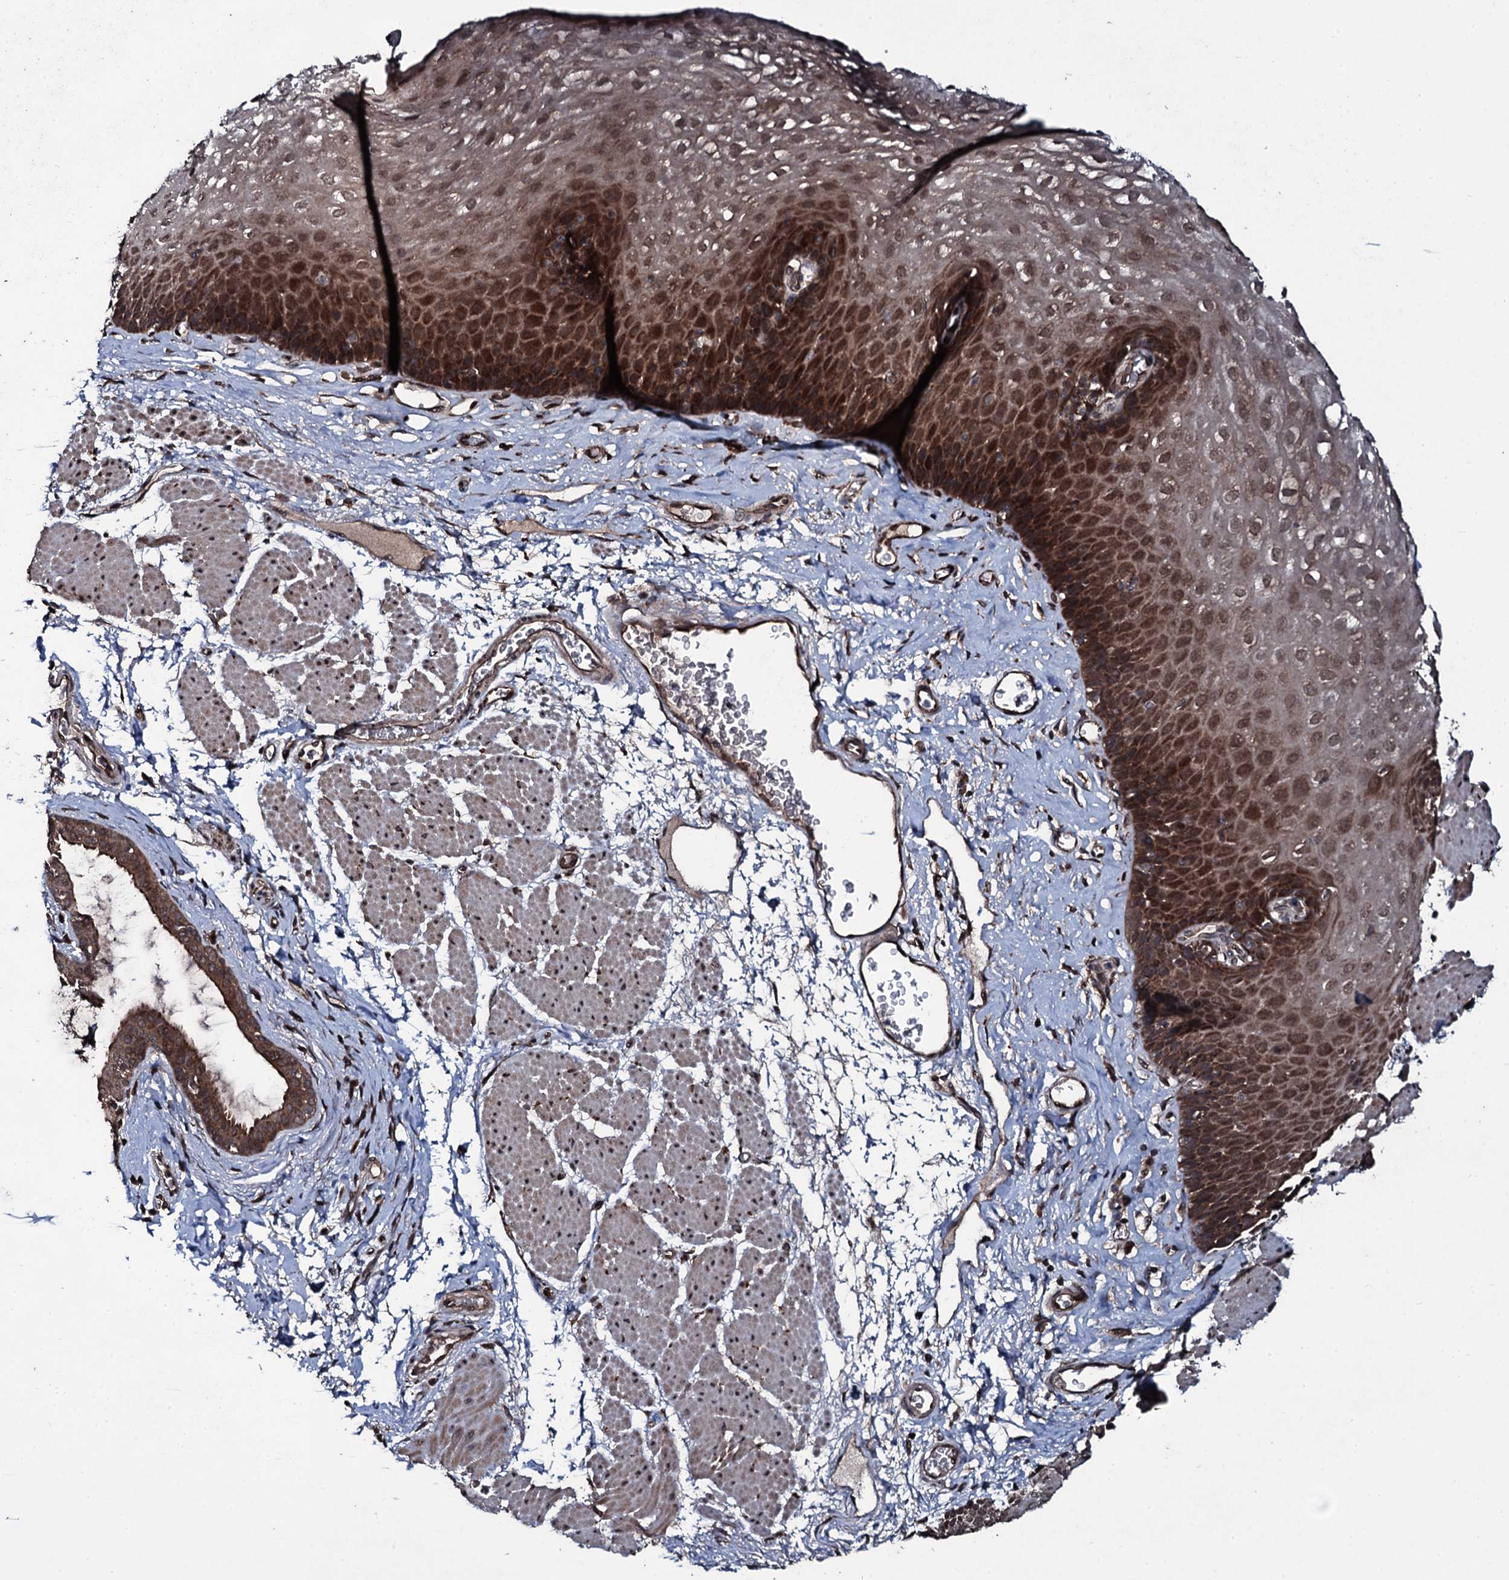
{"staining": {"intensity": "strong", "quantity": "25%-75%", "location": "cytoplasmic/membranous,nuclear"}, "tissue": "esophagus", "cell_type": "Squamous epithelial cells", "image_type": "normal", "snomed": [{"axis": "morphology", "description": "Normal tissue, NOS"}, {"axis": "topography", "description": "Esophagus"}], "caption": "A photomicrograph of esophagus stained for a protein reveals strong cytoplasmic/membranous,nuclear brown staining in squamous epithelial cells. (DAB (3,3'-diaminobenzidine) = brown stain, brightfield microscopy at high magnification).", "gene": "MRPS31", "patient": {"sex": "female", "age": 66}}